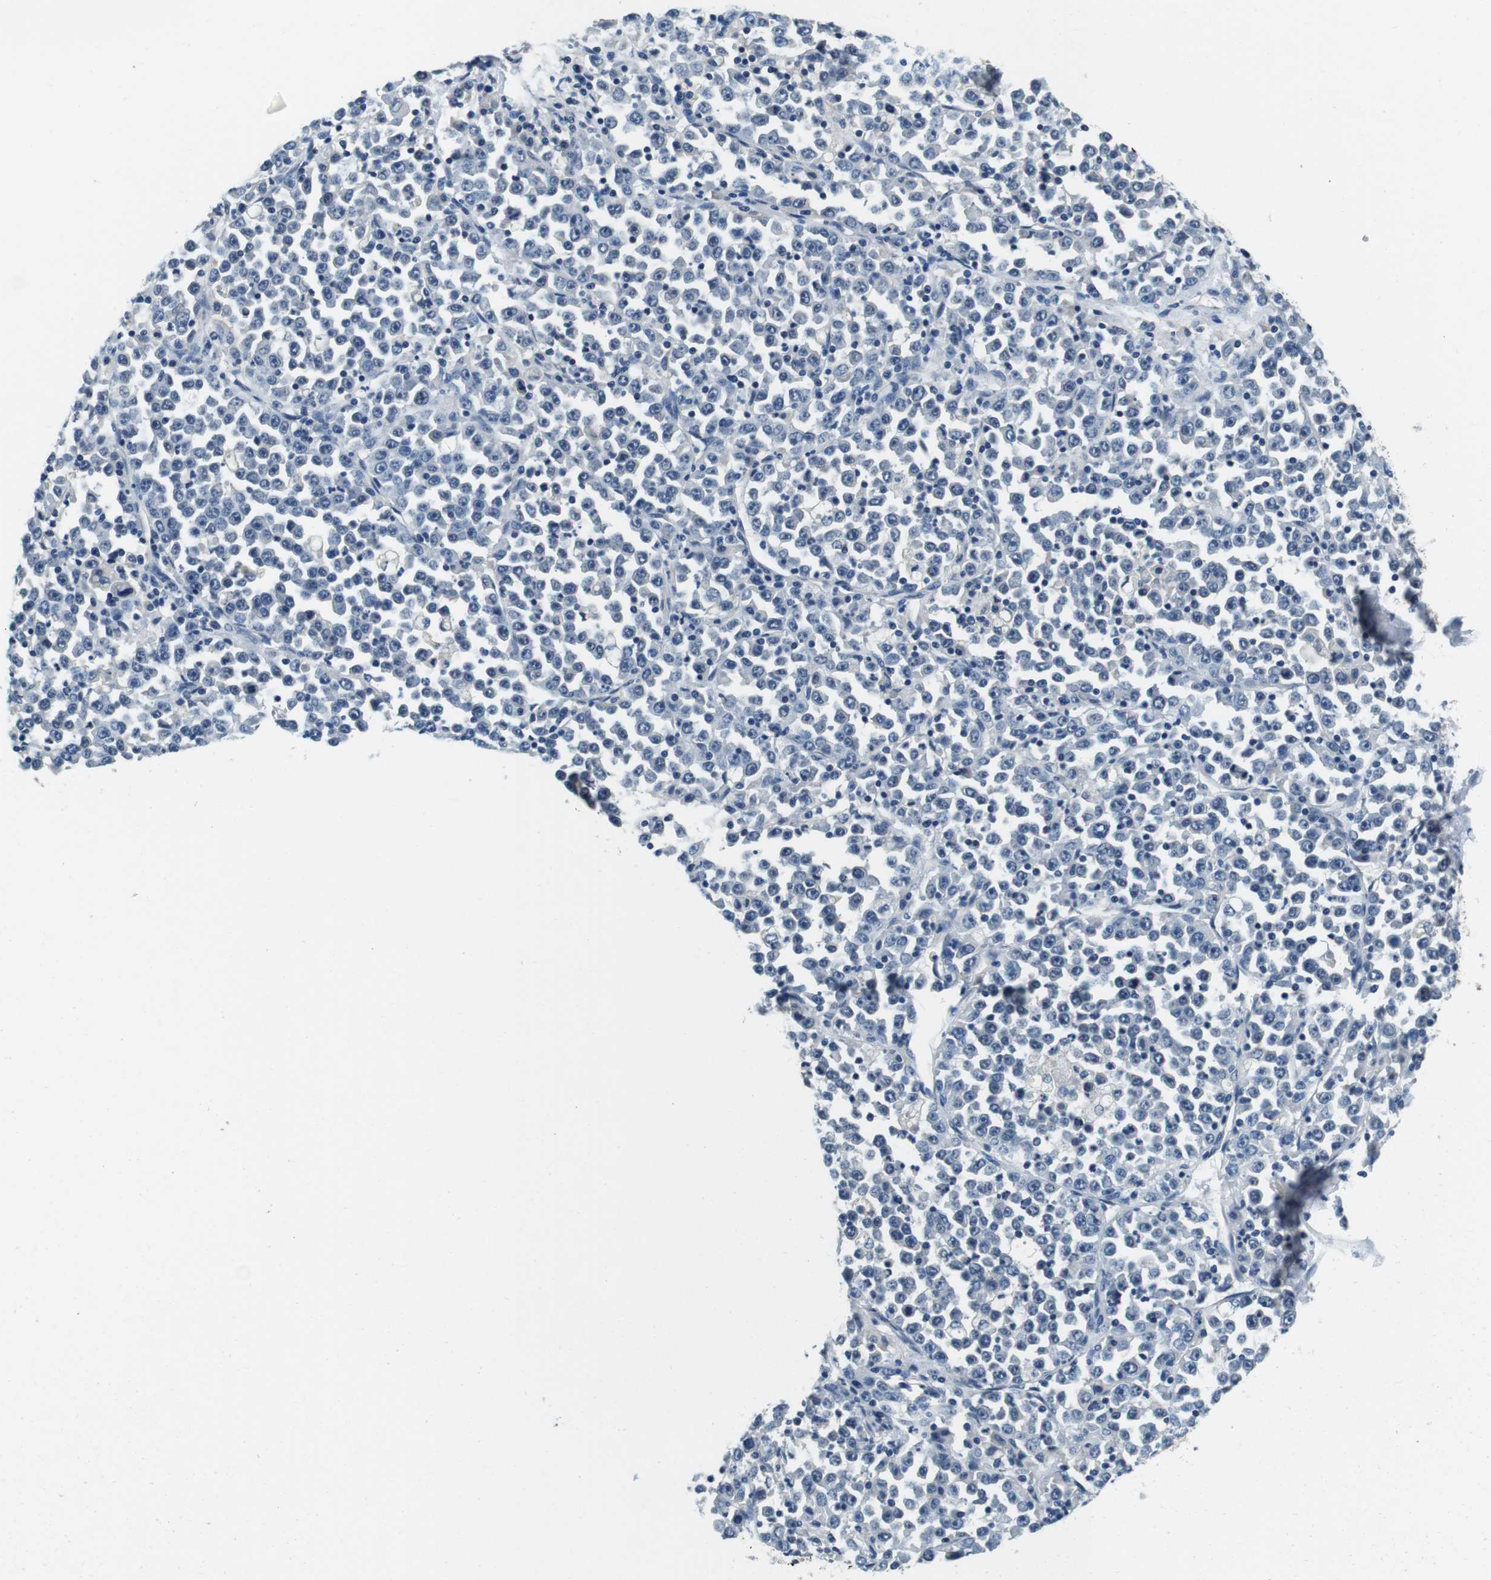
{"staining": {"intensity": "negative", "quantity": "none", "location": "none"}, "tissue": "stomach cancer", "cell_type": "Tumor cells", "image_type": "cancer", "snomed": [{"axis": "morphology", "description": "Normal tissue, NOS"}, {"axis": "morphology", "description": "Adenocarcinoma, NOS"}, {"axis": "topography", "description": "Stomach, upper"}, {"axis": "topography", "description": "Stomach"}], "caption": "The image exhibits no staining of tumor cells in stomach cancer. (DAB (3,3'-diaminobenzidine) immunohistochemistry (IHC) visualized using brightfield microscopy, high magnification).", "gene": "DTNA", "patient": {"sex": "male", "age": 59}}